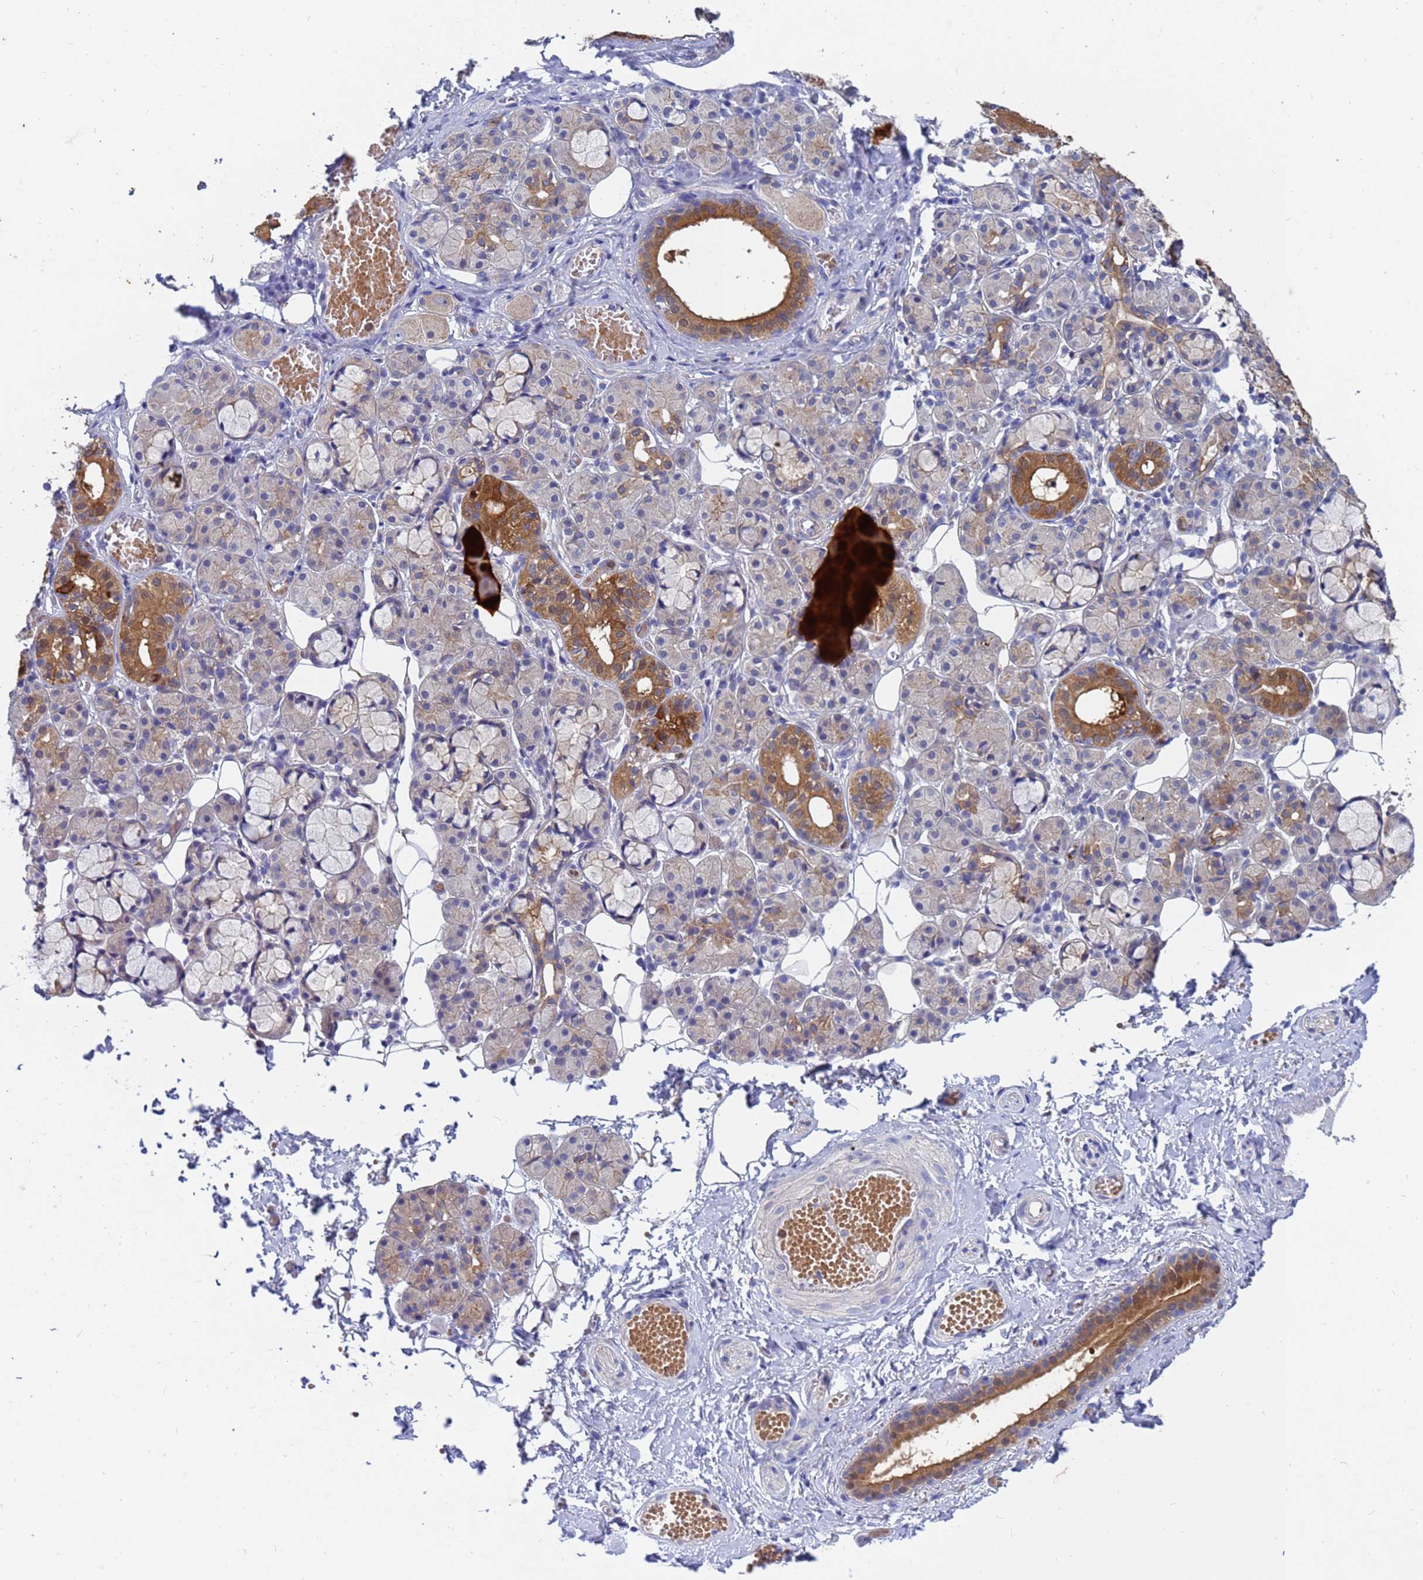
{"staining": {"intensity": "strong", "quantity": "<25%", "location": "cytoplasmic/membranous"}, "tissue": "salivary gland", "cell_type": "Glandular cells", "image_type": "normal", "snomed": [{"axis": "morphology", "description": "Normal tissue, NOS"}, {"axis": "topography", "description": "Salivary gland"}], "caption": "Protein staining of benign salivary gland reveals strong cytoplasmic/membranous positivity in about <25% of glandular cells.", "gene": "TTLL11", "patient": {"sex": "male", "age": 63}}